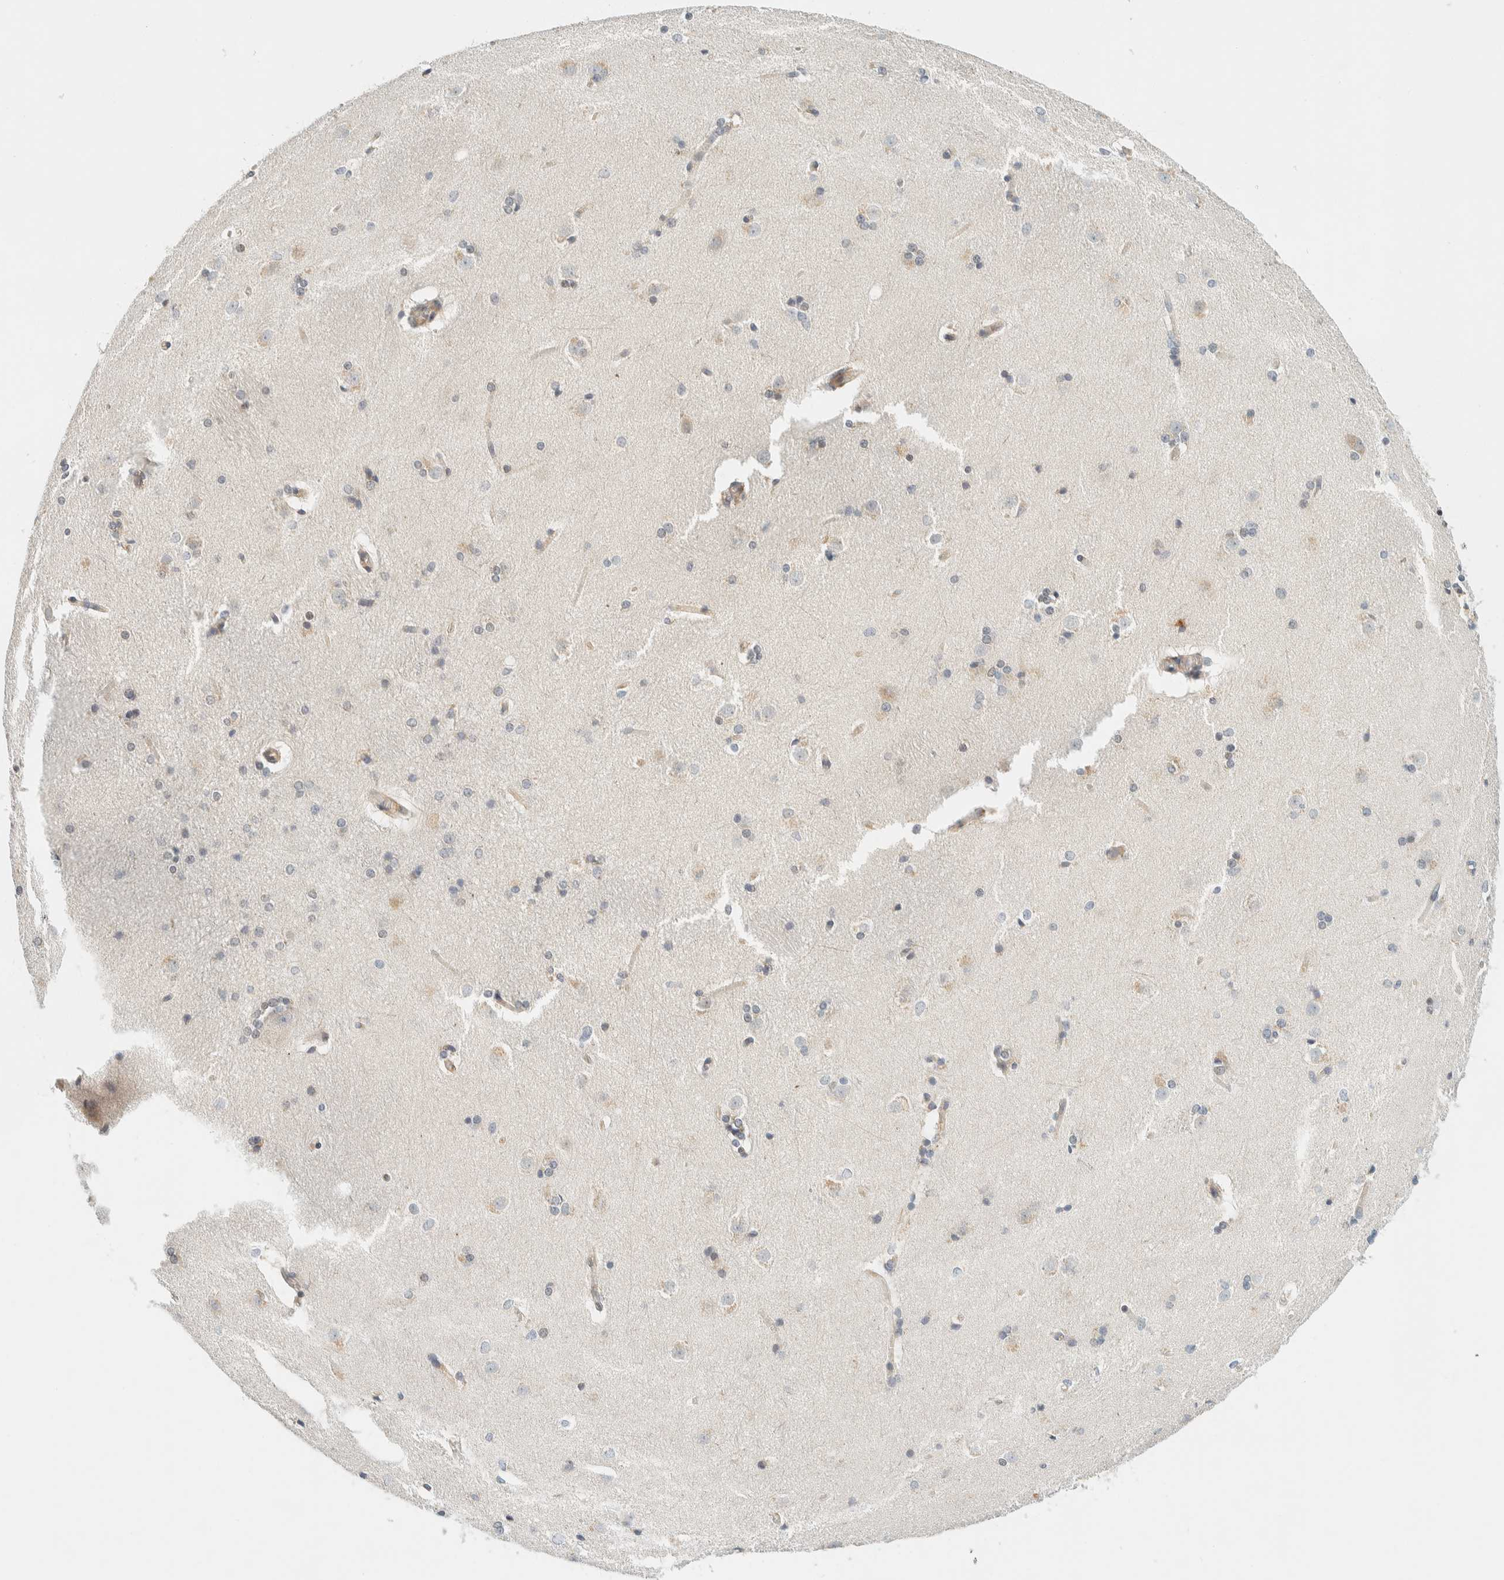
{"staining": {"intensity": "weak", "quantity": "<25%", "location": "cytoplasmic/membranous"}, "tissue": "caudate", "cell_type": "Glial cells", "image_type": "normal", "snomed": [{"axis": "morphology", "description": "Normal tissue, NOS"}, {"axis": "topography", "description": "Lateral ventricle wall"}], "caption": "Protein analysis of unremarkable caudate exhibits no significant positivity in glial cells. (DAB immunohistochemistry, high magnification).", "gene": "SUMF2", "patient": {"sex": "female", "age": 19}}